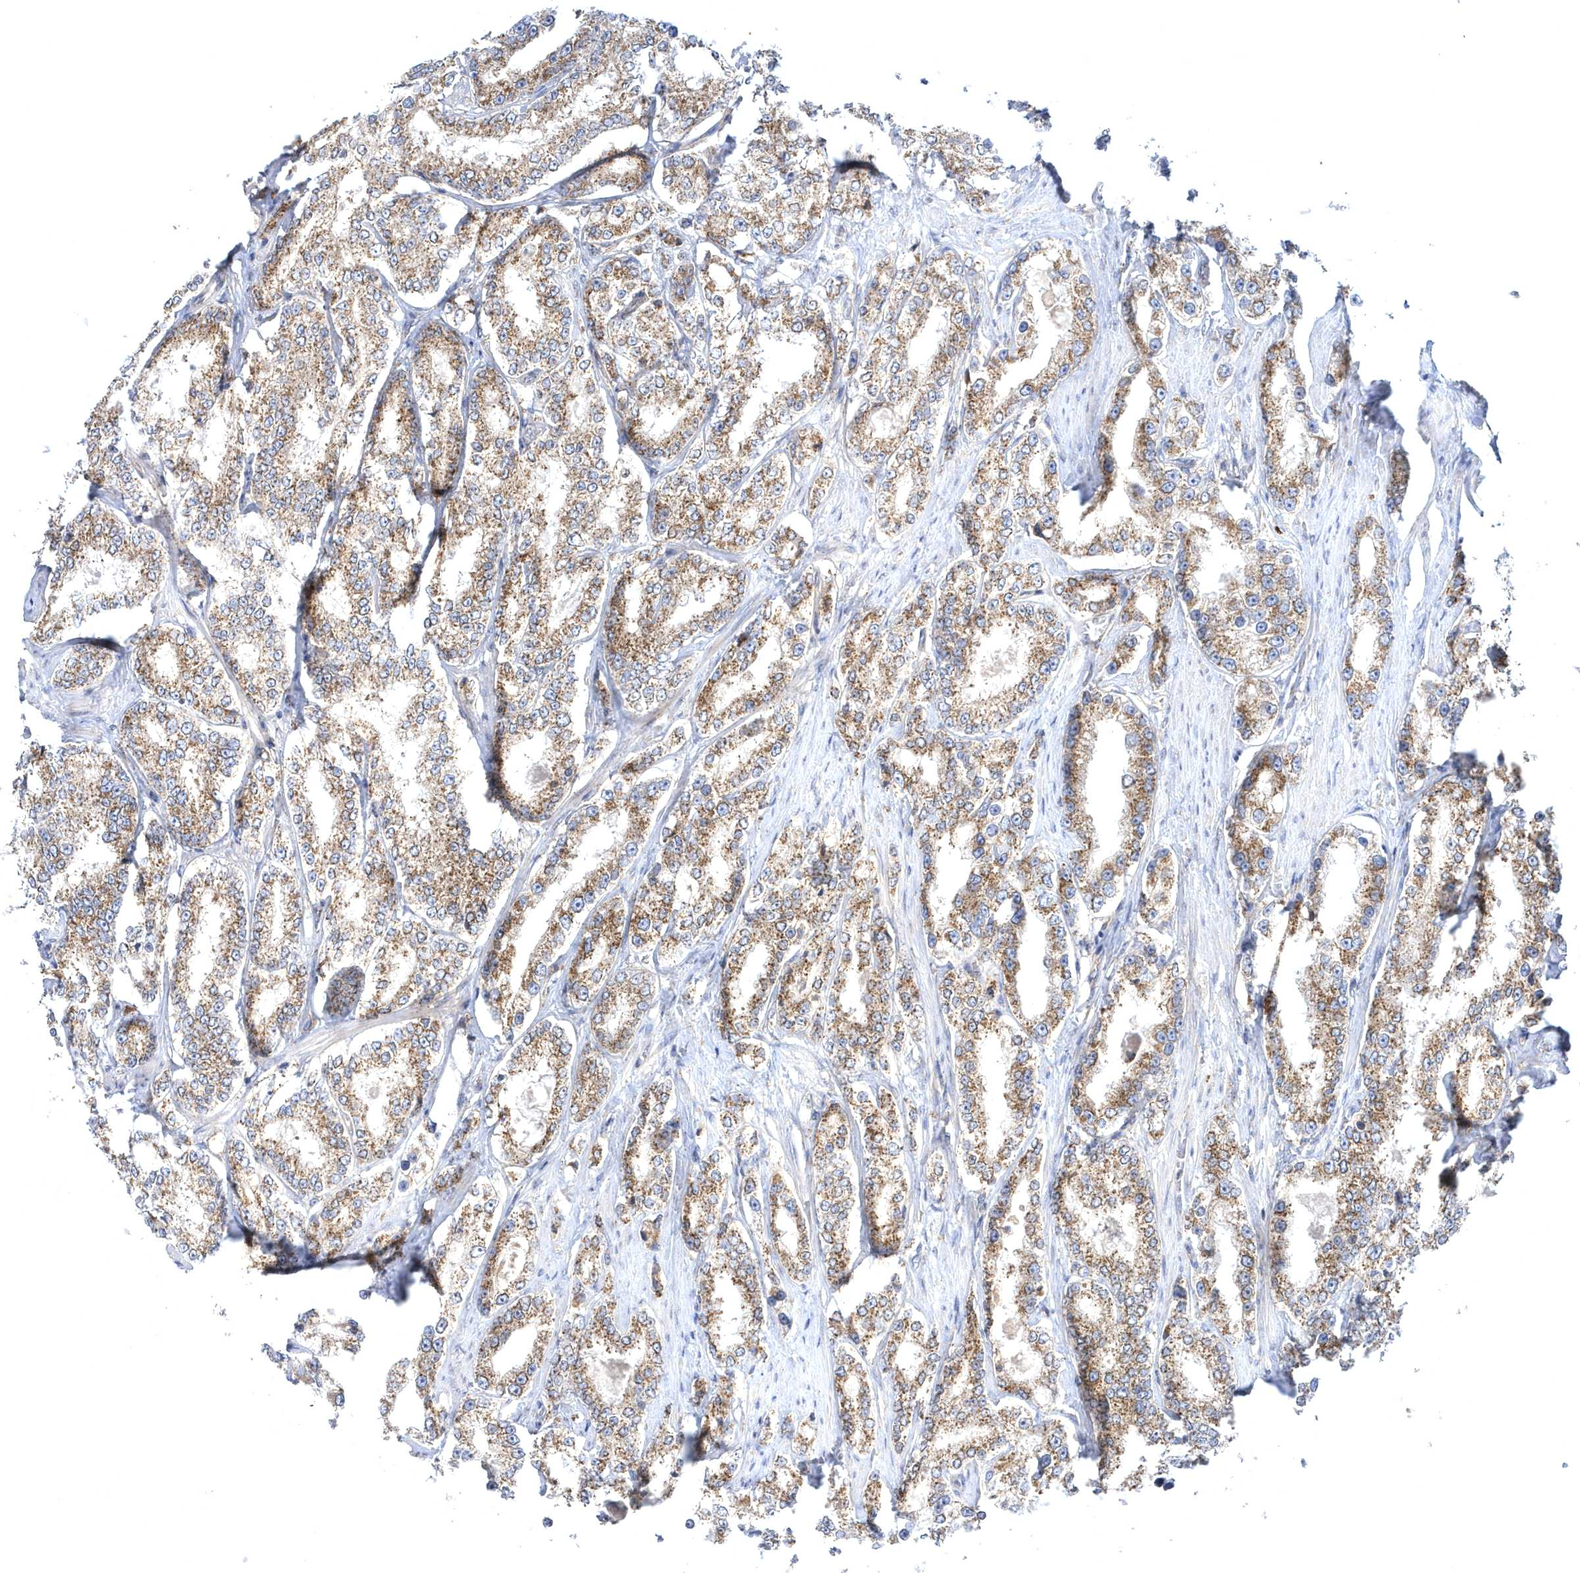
{"staining": {"intensity": "moderate", "quantity": ">75%", "location": "cytoplasmic/membranous"}, "tissue": "prostate cancer", "cell_type": "Tumor cells", "image_type": "cancer", "snomed": [{"axis": "morphology", "description": "Normal tissue, NOS"}, {"axis": "morphology", "description": "Adenocarcinoma, High grade"}, {"axis": "topography", "description": "Prostate"}], "caption": "Immunohistochemical staining of prostate high-grade adenocarcinoma reveals medium levels of moderate cytoplasmic/membranous protein positivity in approximately >75% of tumor cells.", "gene": "COPB2", "patient": {"sex": "male", "age": 83}}